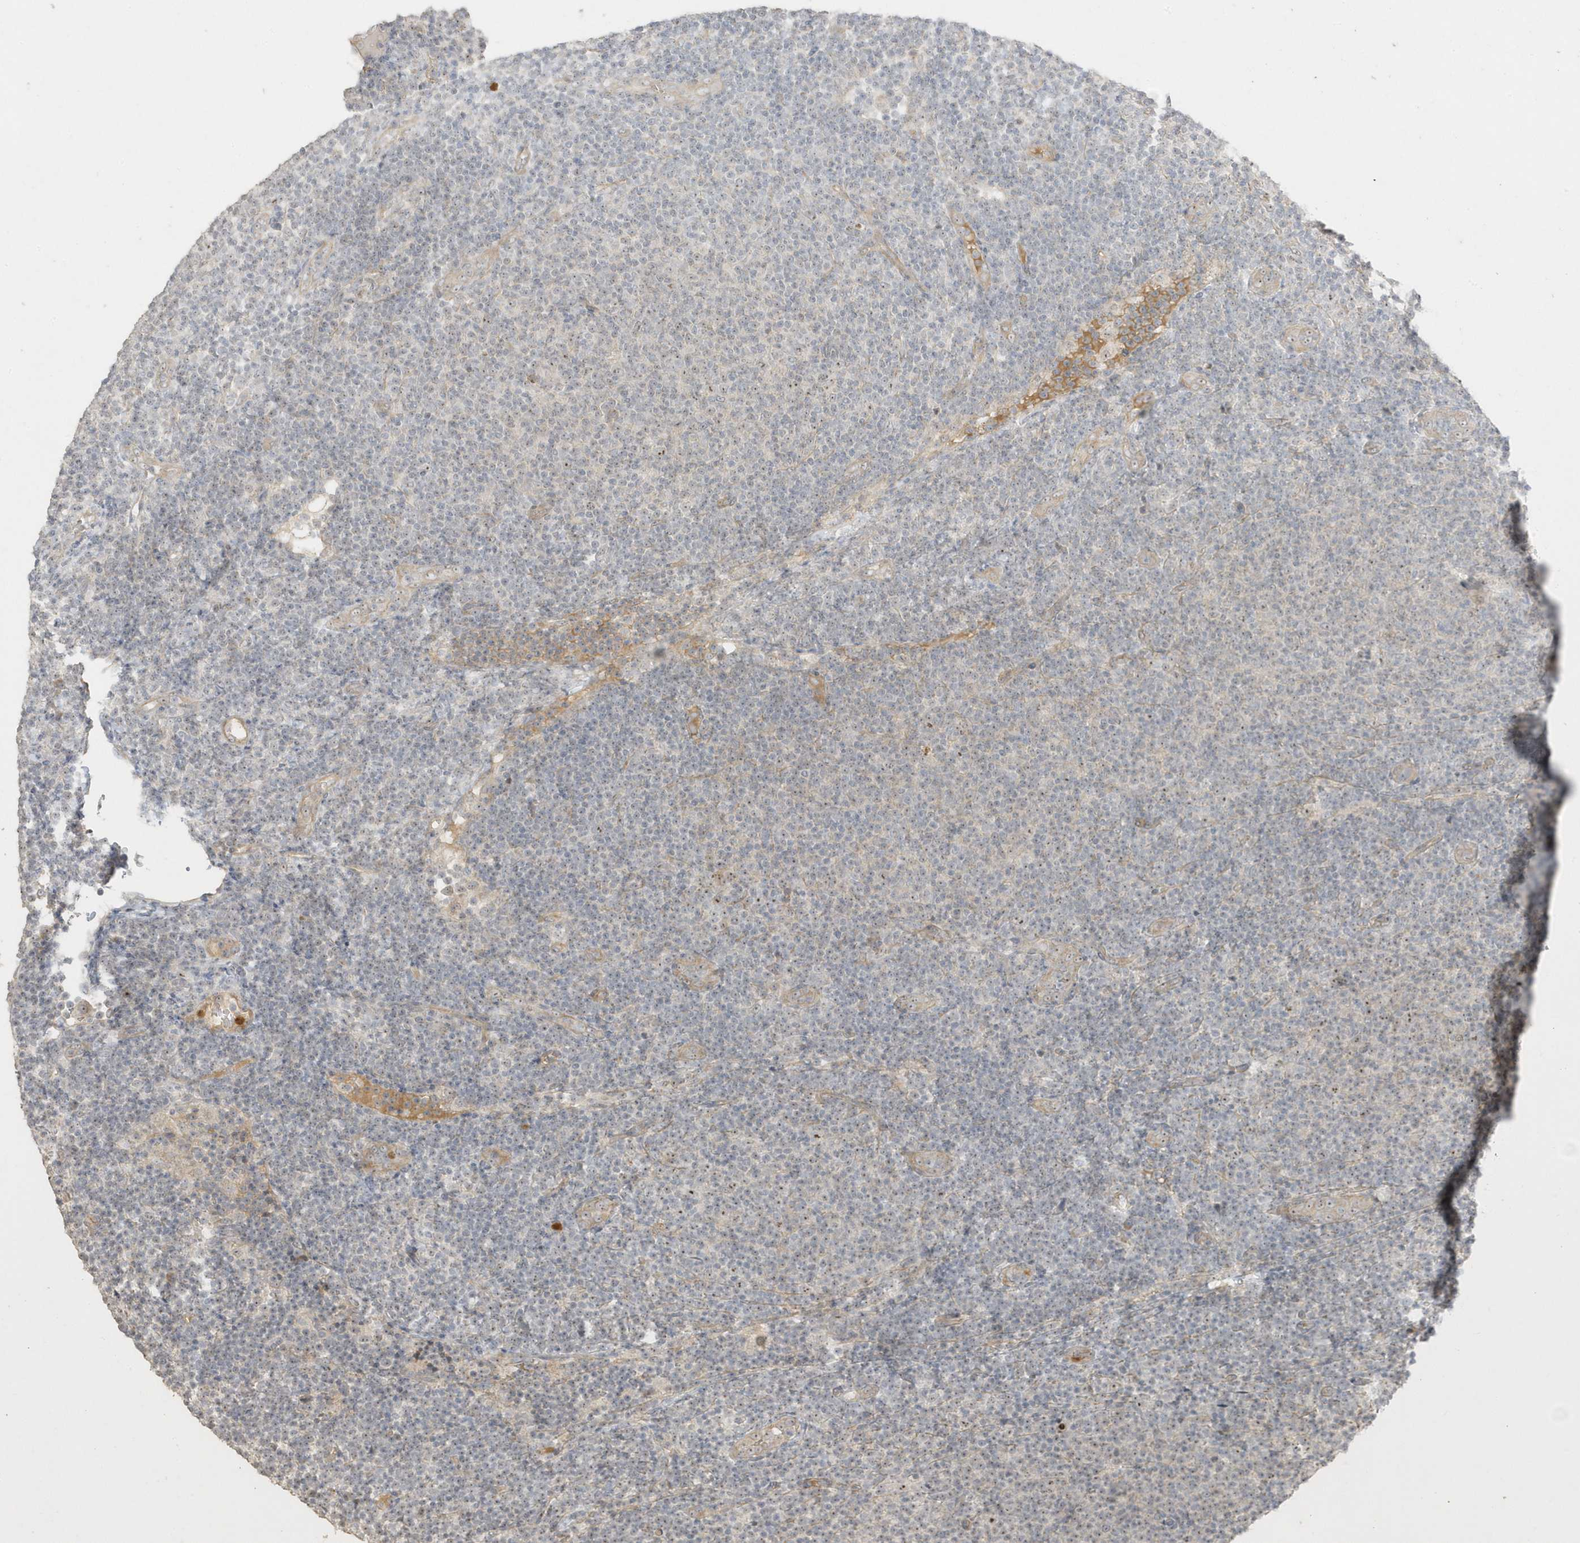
{"staining": {"intensity": "weak", "quantity": "25%-75%", "location": "nuclear"}, "tissue": "lymphoma", "cell_type": "Tumor cells", "image_type": "cancer", "snomed": [{"axis": "morphology", "description": "Malignant lymphoma, non-Hodgkin's type, Low grade"}, {"axis": "topography", "description": "Lymph node"}], "caption": "Immunohistochemistry (IHC) of human lymphoma reveals low levels of weak nuclear staining in approximately 25%-75% of tumor cells.", "gene": "DDX18", "patient": {"sex": "male", "age": 66}}